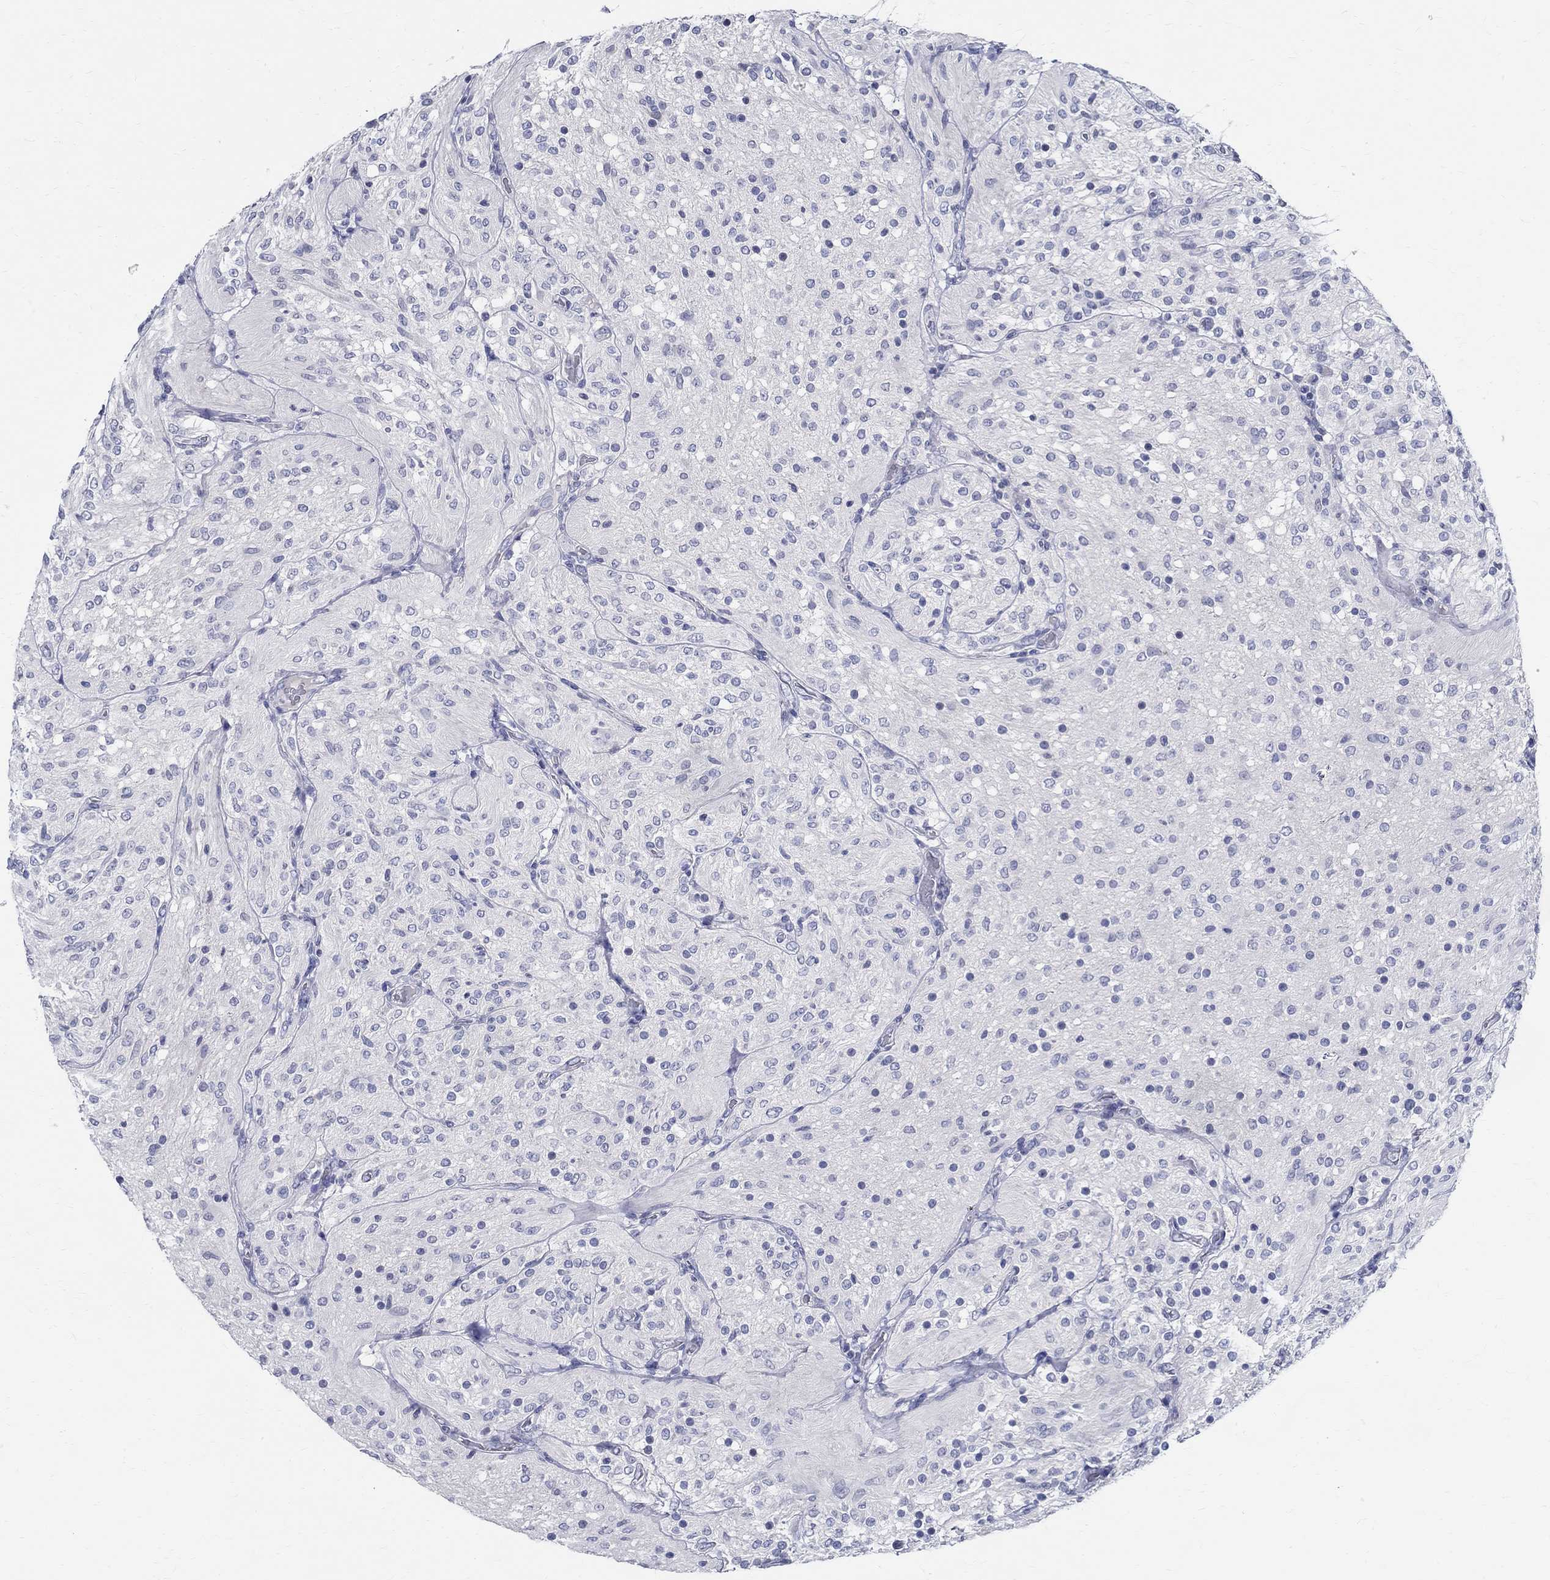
{"staining": {"intensity": "negative", "quantity": "none", "location": "none"}, "tissue": "glioma", "cell_type": "Tumor cells", "image_type": "cancer", "snomed": [{"axis": "morphology", "description": "Glioma, malignant, Low grade"}, {"axis": "topography", "description": "Brain"}], "caption": "A high-resolution micrograph shows immunohistochemistry (IHC) staining of malignant glioma (low-grade), which demonstrates no significant staining in tumor cells.", "gene": "CETN1", "patient": {"sex": "male", "age": 3}}